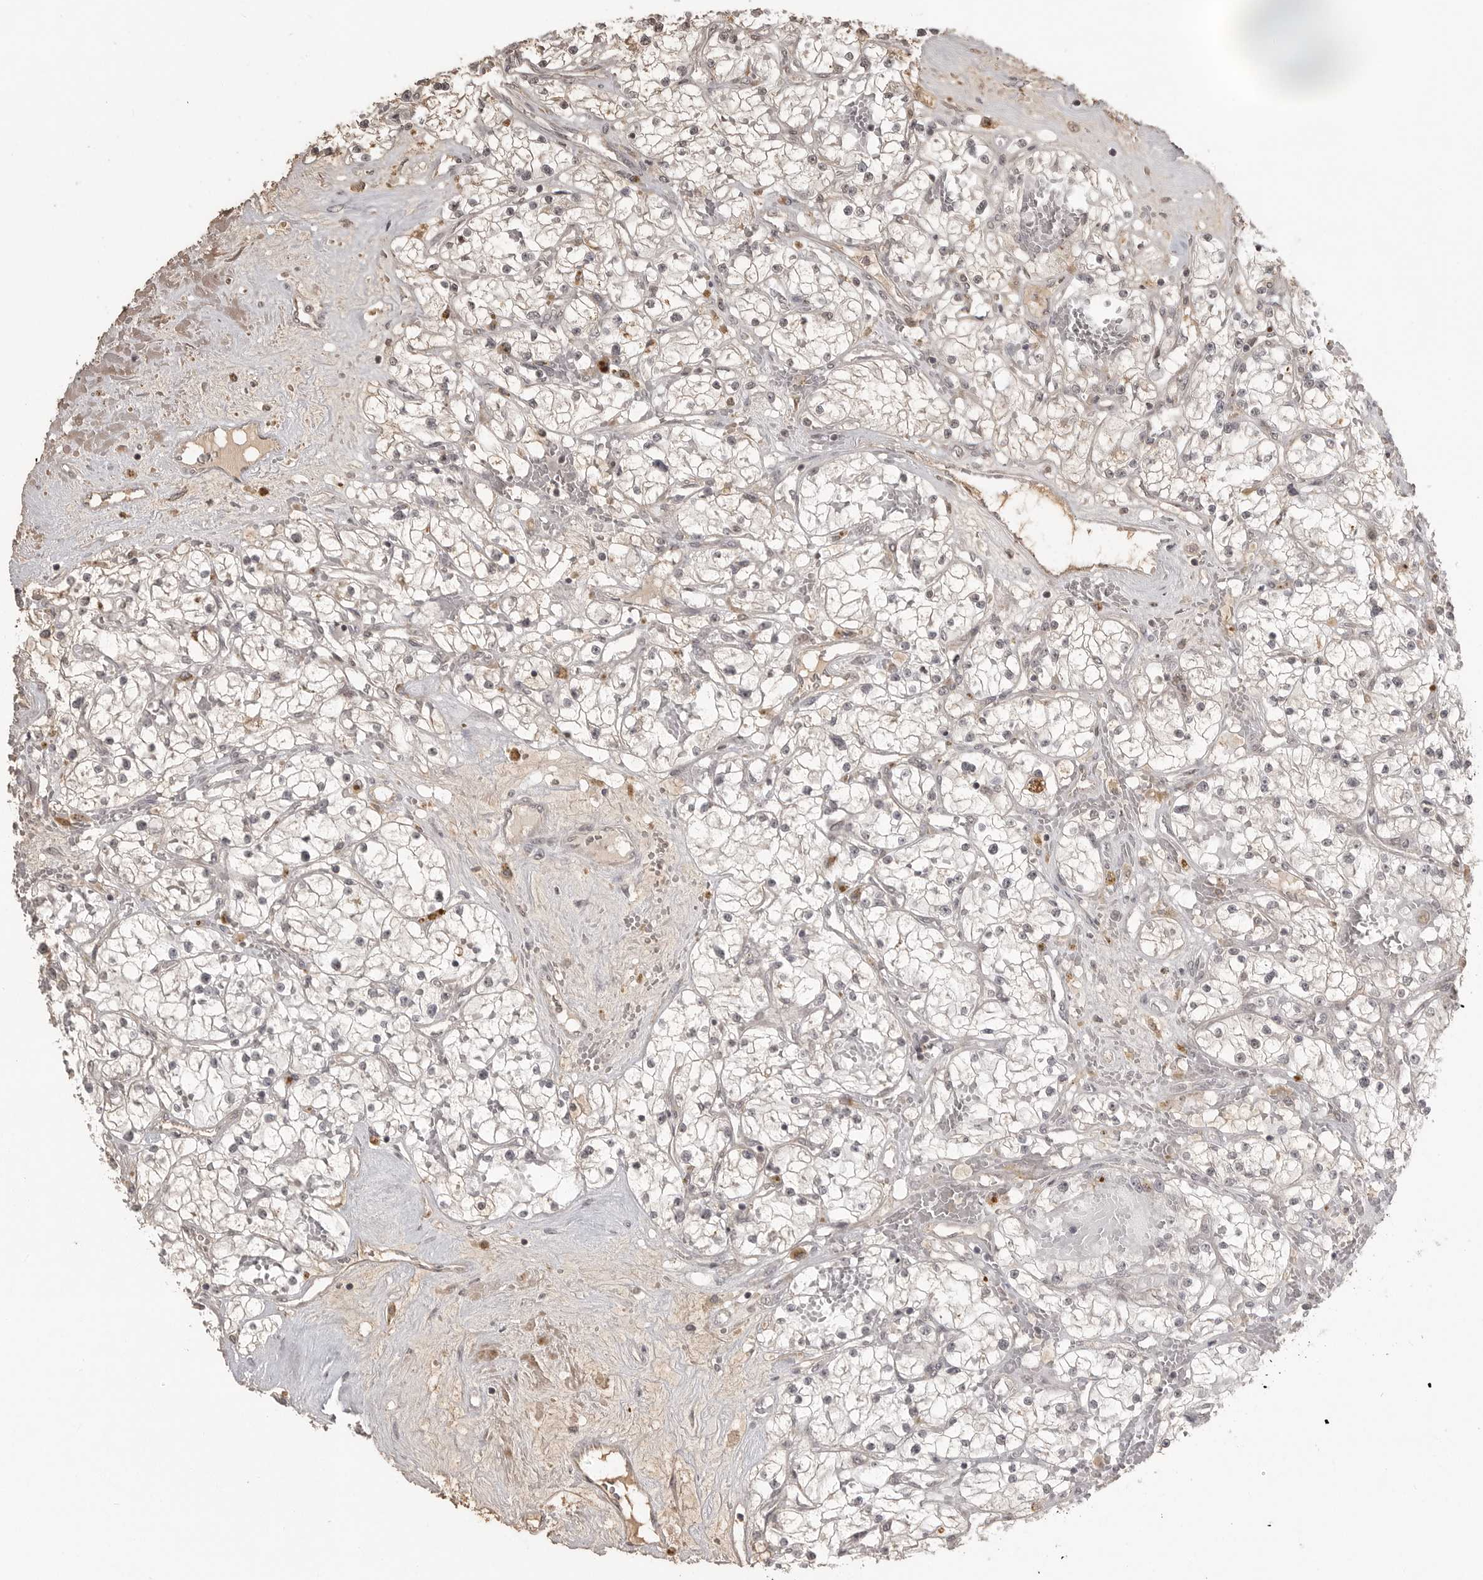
{"staining": {"intensity": "negative", "quantity": "none", "location": "none"}, "tissue": "renal cancer", "cell_type": "Tumor cells", "image_type": "cancer", "snomed": [{"axis": "morphology", "description": "Normal tissue, NOS"}, {"axis": "morphology", "description": "Adenocarcinoma, NOS"}, {"axis": "topography", "description": "Kidney"}], "caption": "An immunohistochemistry histopathology image of renal cancer (adenocarcinoma) is shown. There is no staining in tumor cells of renal cancer (adenocarcinoma).", "gene": "SMG8", "patient": {"sex": "male", "age": 68}}